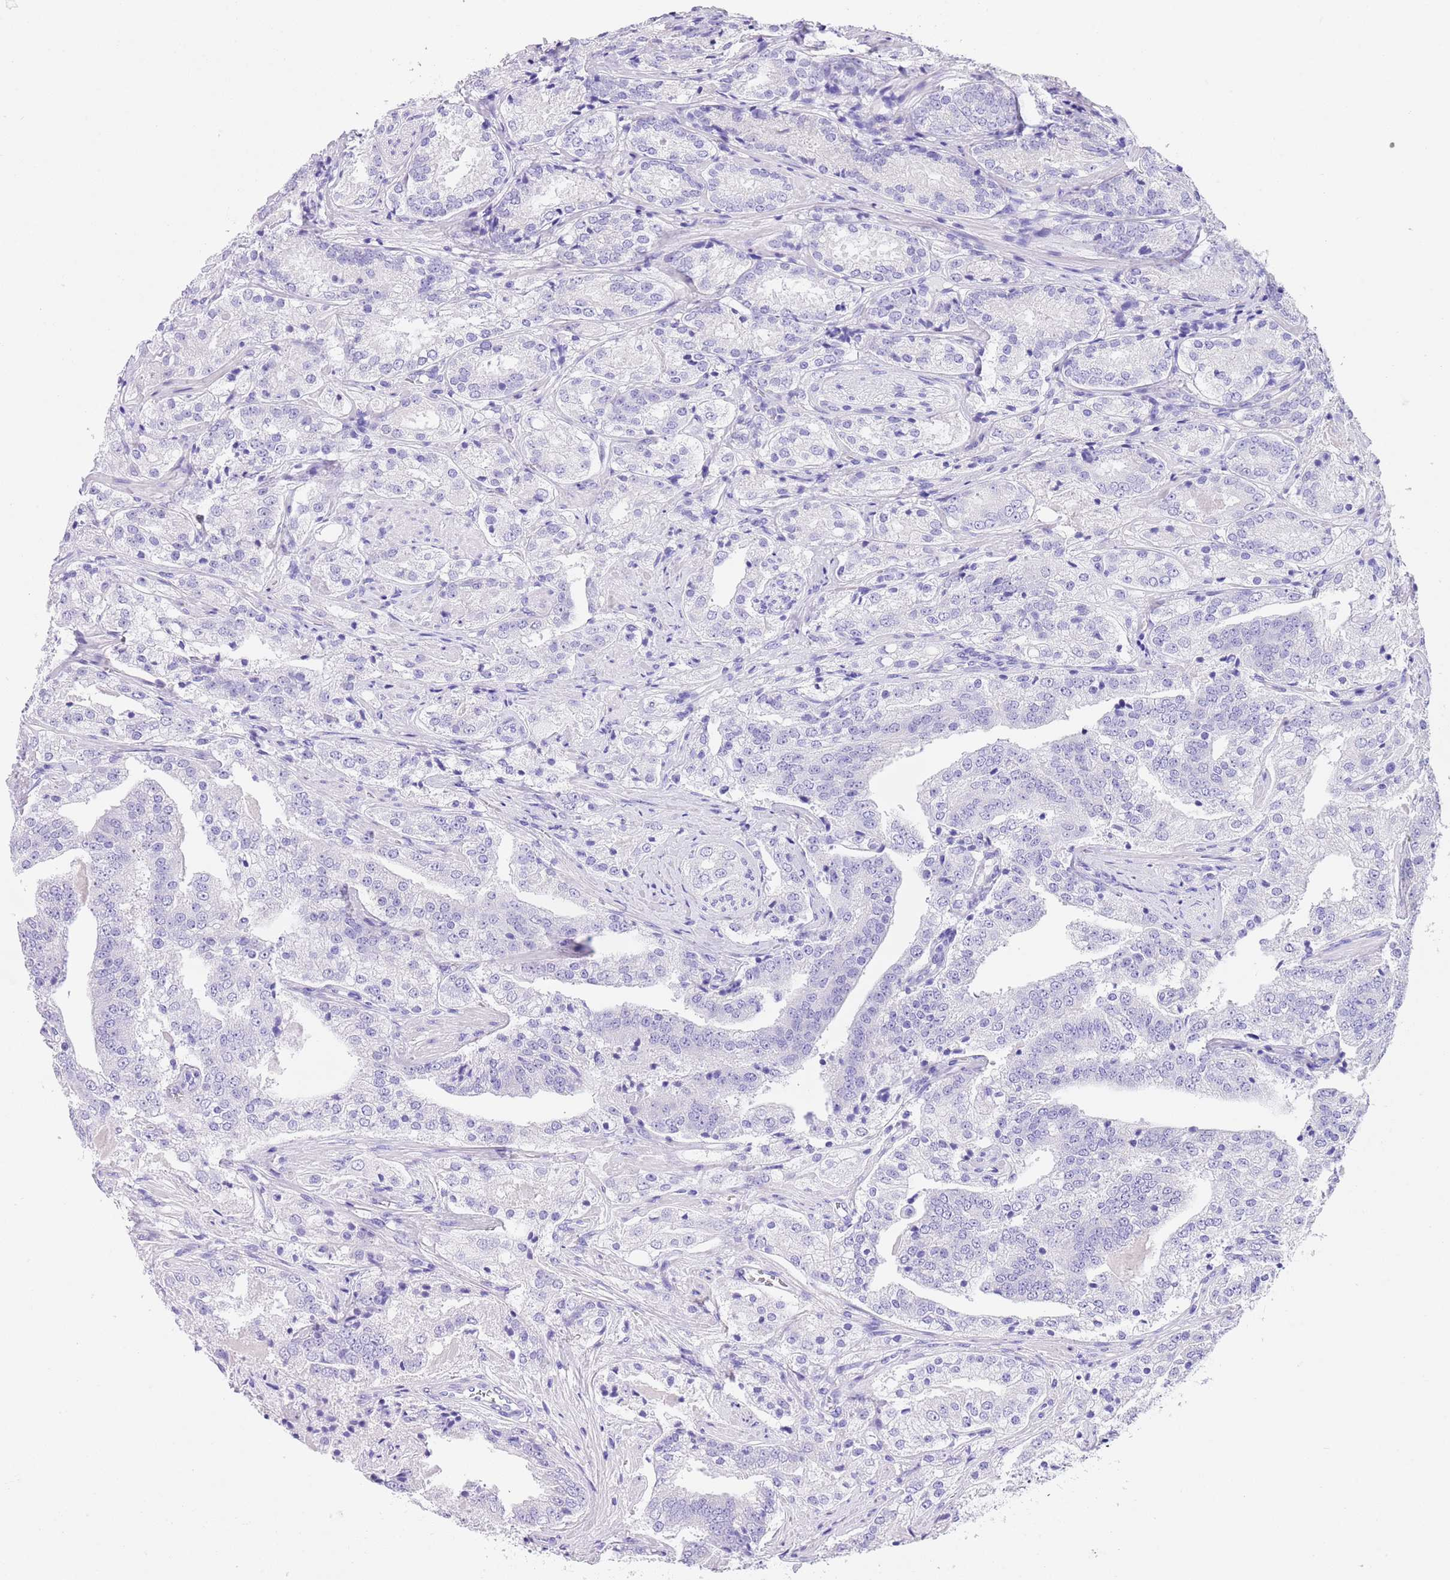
{"staining": {"intensity": "negative", "quantity": "none", "location": "none"}, "tissue": "prostate cancer", "cell_type": "Tumor cells", "image_type": "cancer", "snomed": [{"axis": "morphology", "description": "Adenocarcinoma, High grade"}, {"axis": "topography", "description": "Prostate"}], "caption": "Tumor cells are negative for brown protein staining in prostate cancer. (DAB (3,3'-diaminobenzidine) IHC with hematoxylin counter stain).", "gene": "TMEM185B", "patient": {"sex": "male", "age": 63}}